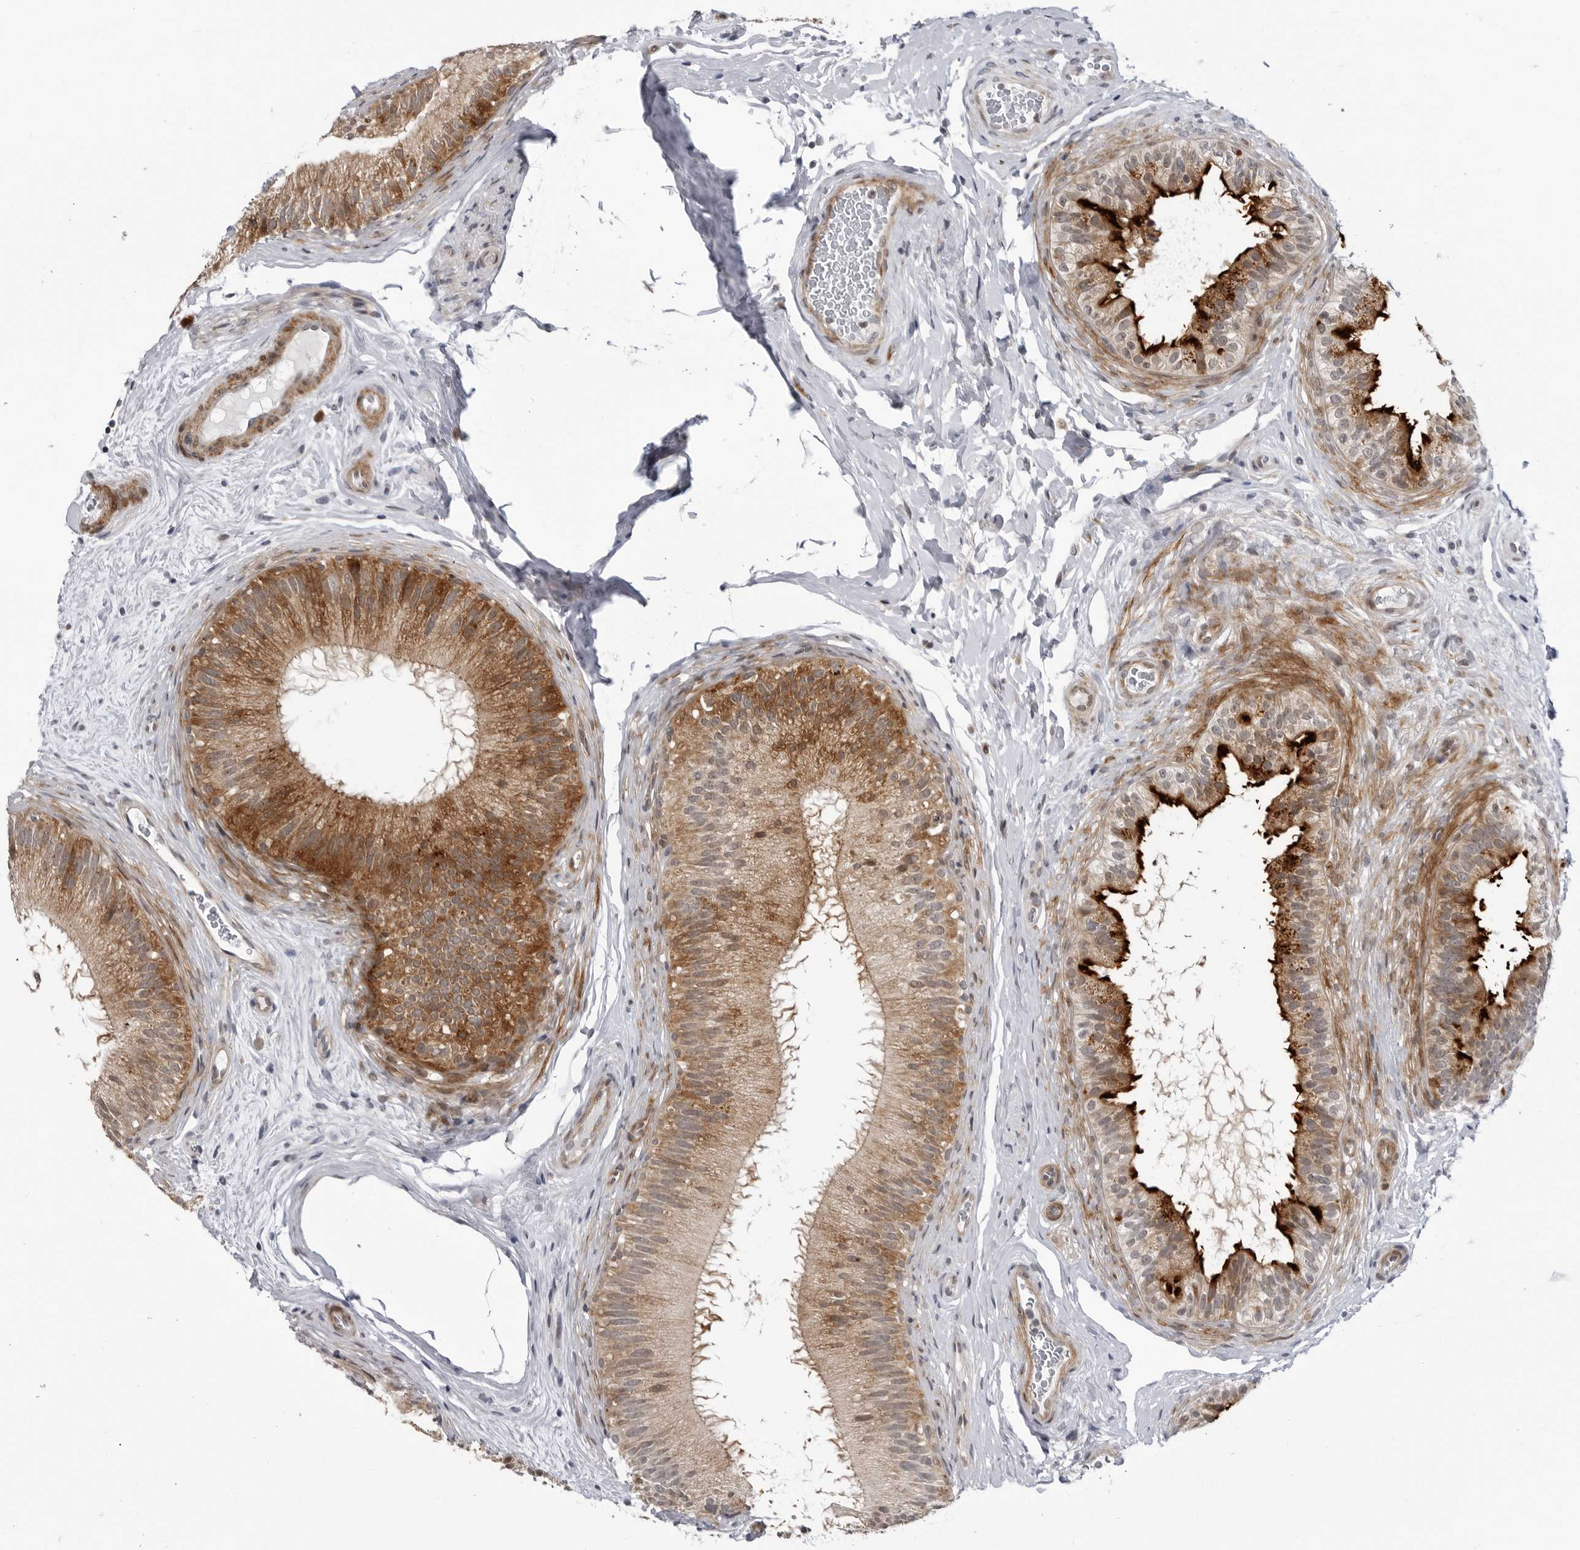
{"staining": {"intensity": "strong", "quantity": "25%-75%", "location": "cytoplasmic/membranous"}, "tissue": "epididymis", "cell_type": "Glandular cells", "image_type": "normal", "snomed": [{"axis": "morphology", "description": "Normal tissue, NOS"}, {"axis": "topography", "description": "Epididymis"}], "caption": "Epididymis stained with immunohistochemistry shows strong cytoplasmic/membranous expression in about 25%-75% of glandular cells.", "gene": "ADAMTS5", "patient": {"sex": "male", "age": 45}}